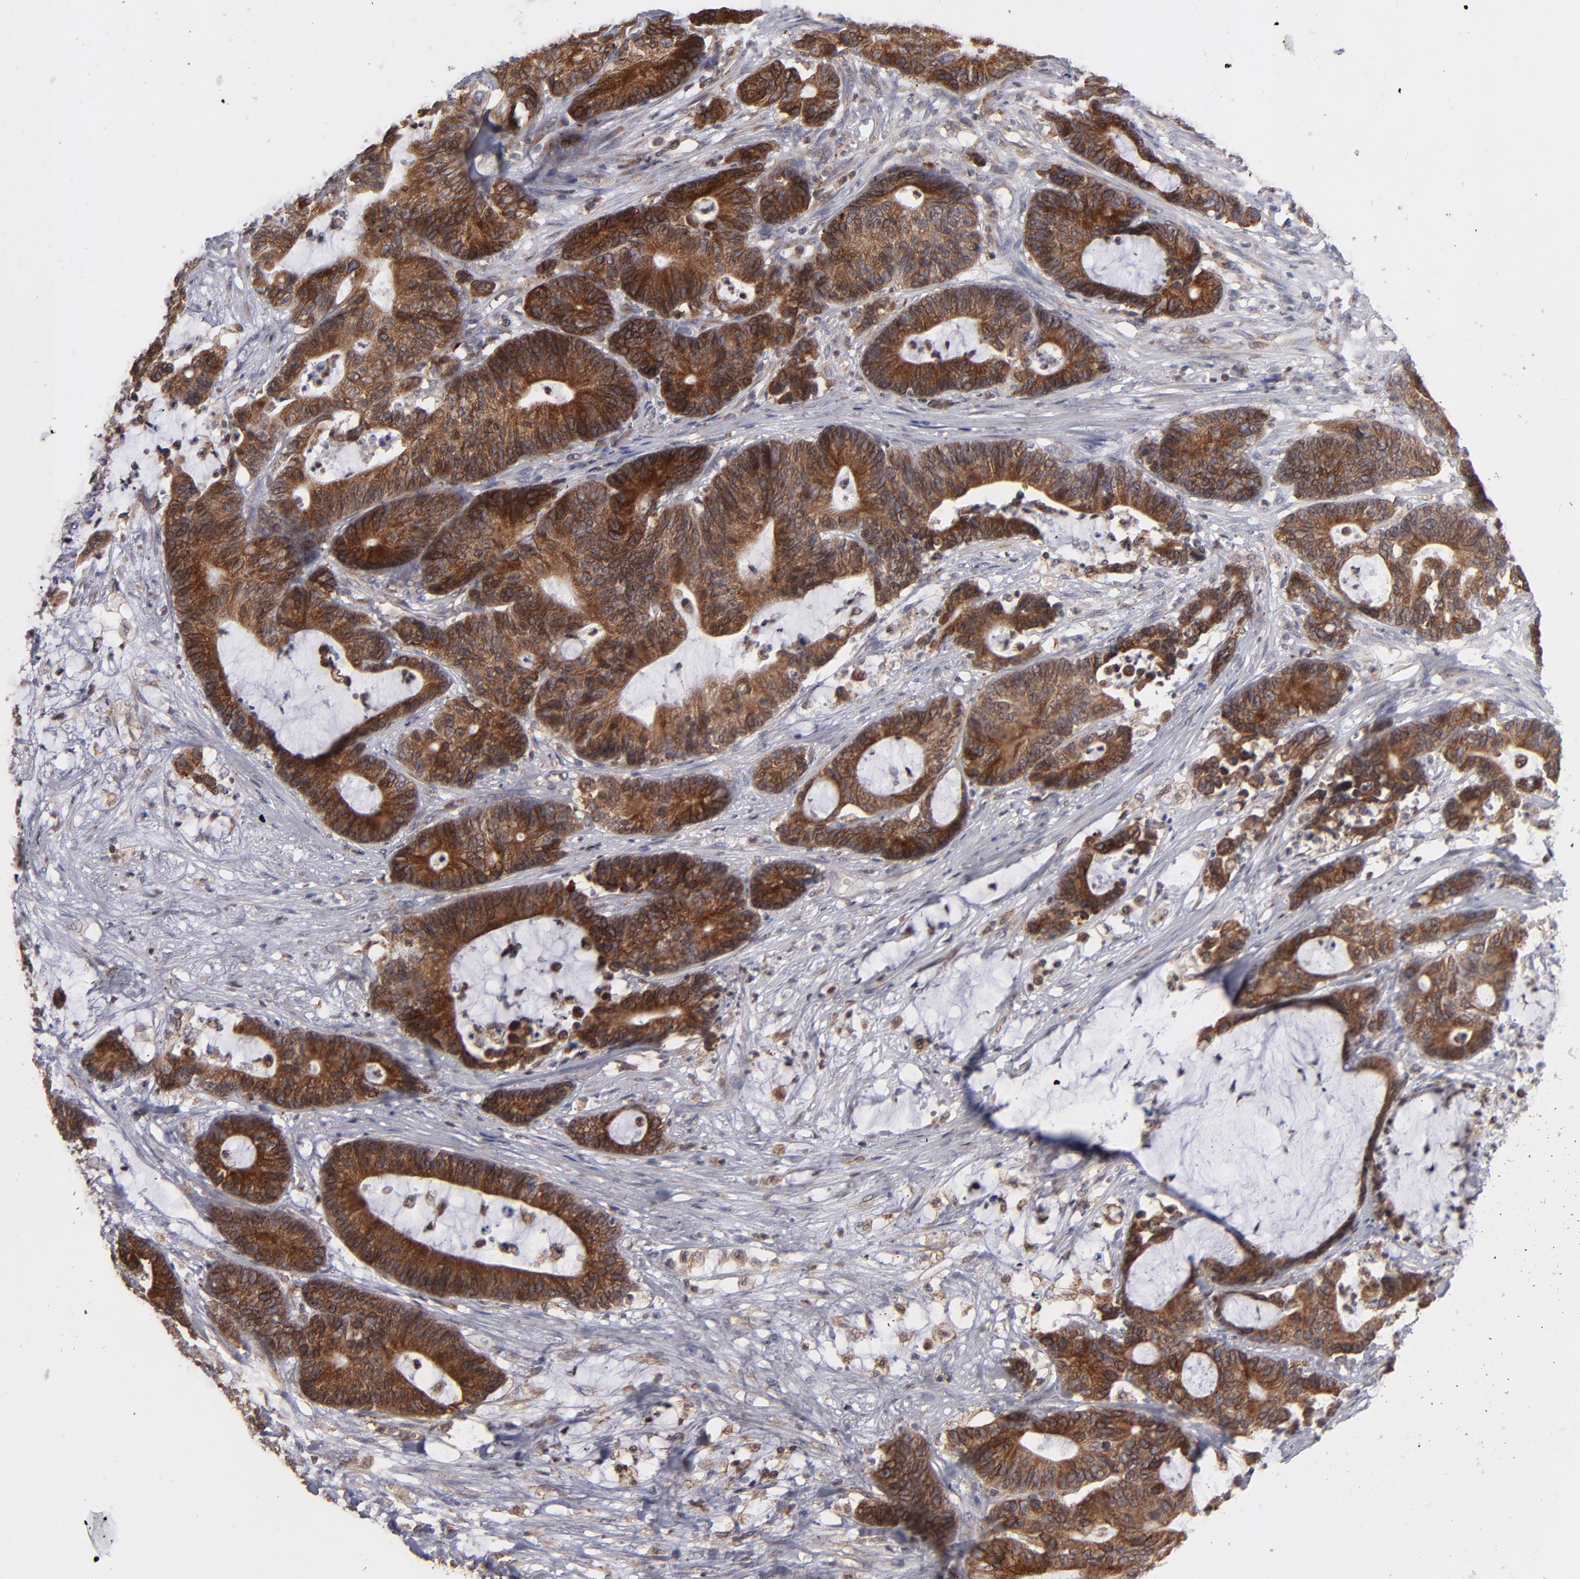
{"staining": {"intensity": "strong", "quantity": ">75%", "location": "cytoplasmic/membranous"}, "tissue": "colorectal cancer", "cell_type": "Tumor cells", "image_type": "cancer", "snomed": [{"axis": "morphology", "description": "Adenocarcinoma, NOS"}, {"axis": "topography", "description": "Colon"}], "caption": "Immunohistochemical staining of human colorectal adenocarcinoma reveals strong cytoplasmic/membranous protein positivity in about >75% of tumor cells. (DAB IHC, brown staining for protein, blue staining for nuclei).", "gene": "TMX1", "patient": {"sex": "female", "age": 84}}